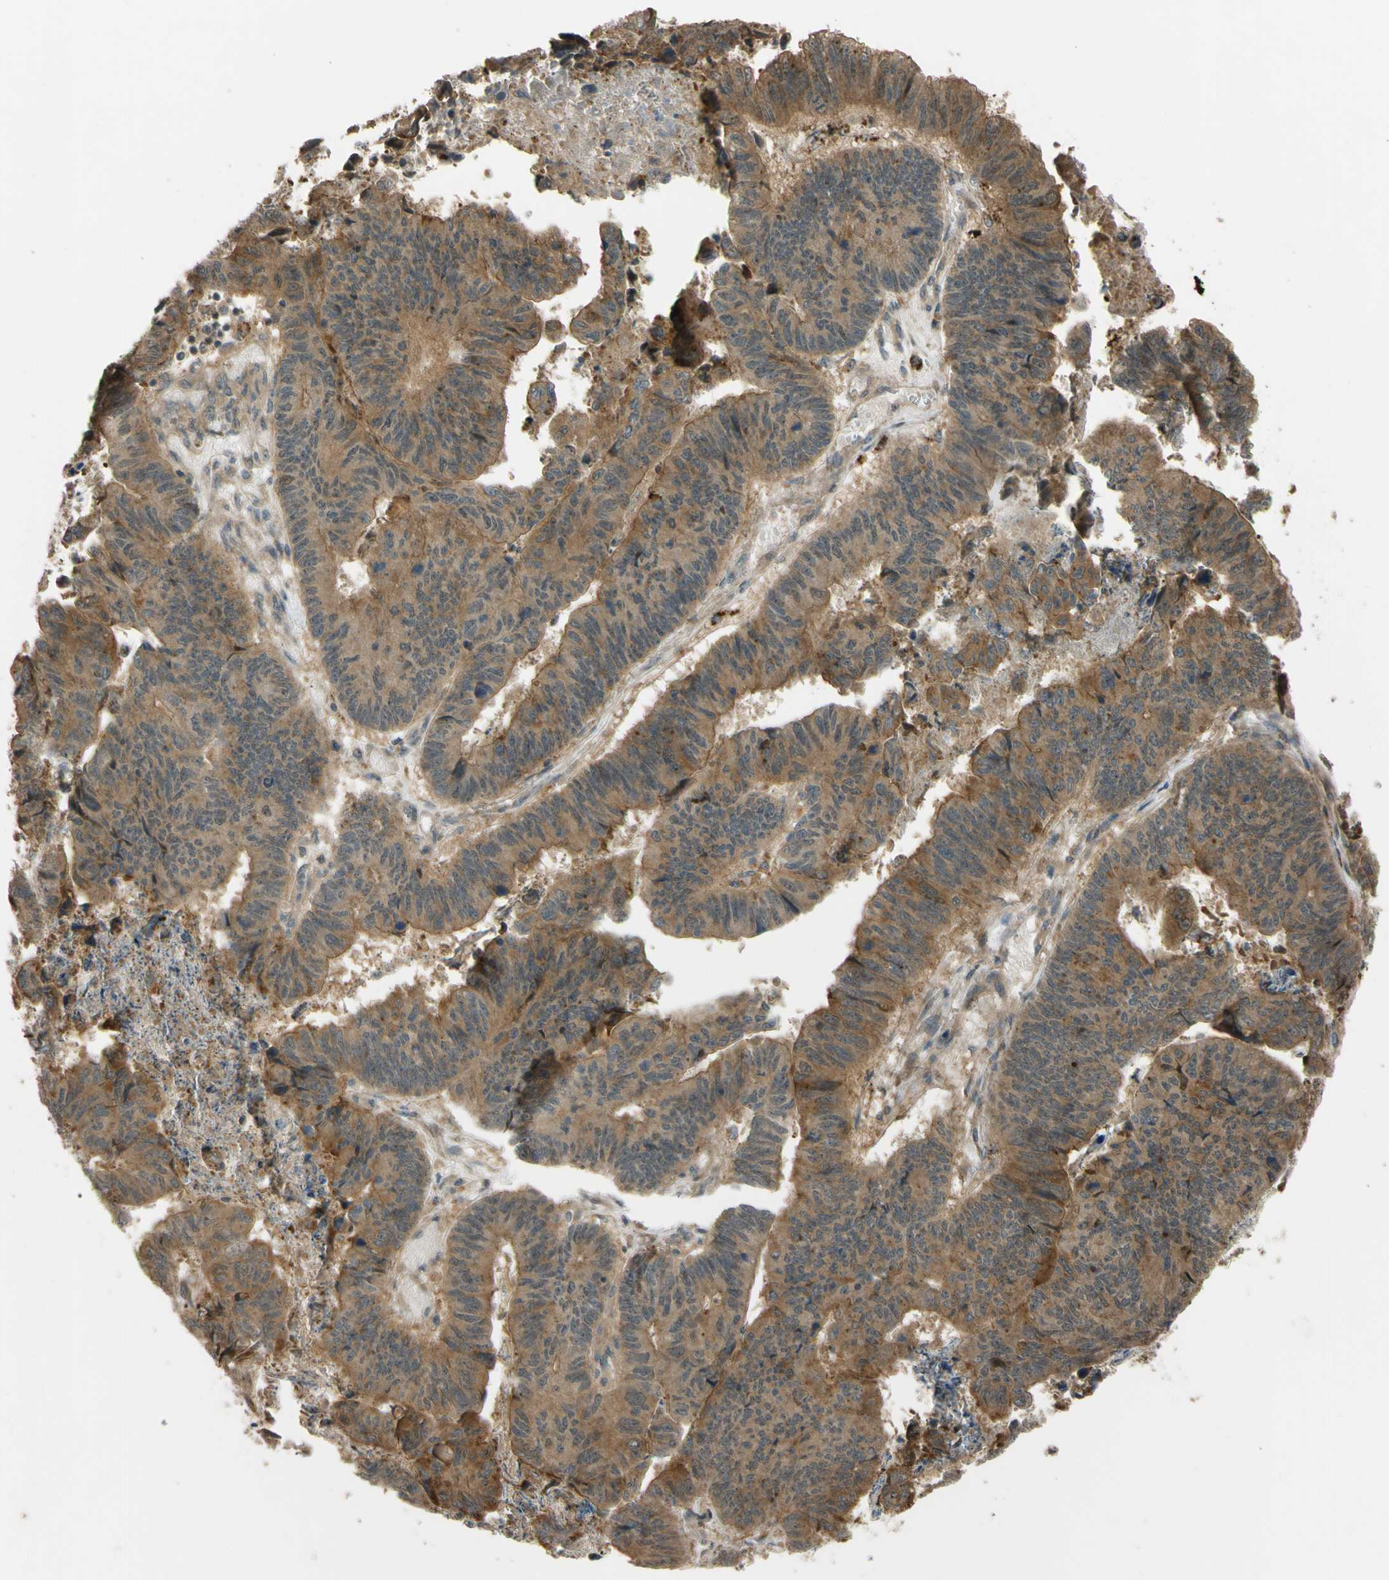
{"staining": {"intensity": "moderate", "quantity": ">75%", "location": "cytoplasmic/membranous"}, "tissue": "stomach cancer", "cell_type": "Tumor cells", "image_type": "cancer", "snomed": [{"axis": "morphology", "description": "Adenocarcinoma, NOS"}, {"axis": "topography", "description": "Stomach, lower"}], "caption": "High-magnification brightfield microscopy of stomach cancer stained with DAB (3,3'-diaminobenzidine) (brown) and counterstained with hematoxylin (blue). tumor cells exhibit moderate cytoplasmic/membranous positivity is present in approximately>75% of cells.", "gene": "FLII", "patient": {"sex": "male", "age": 77}}